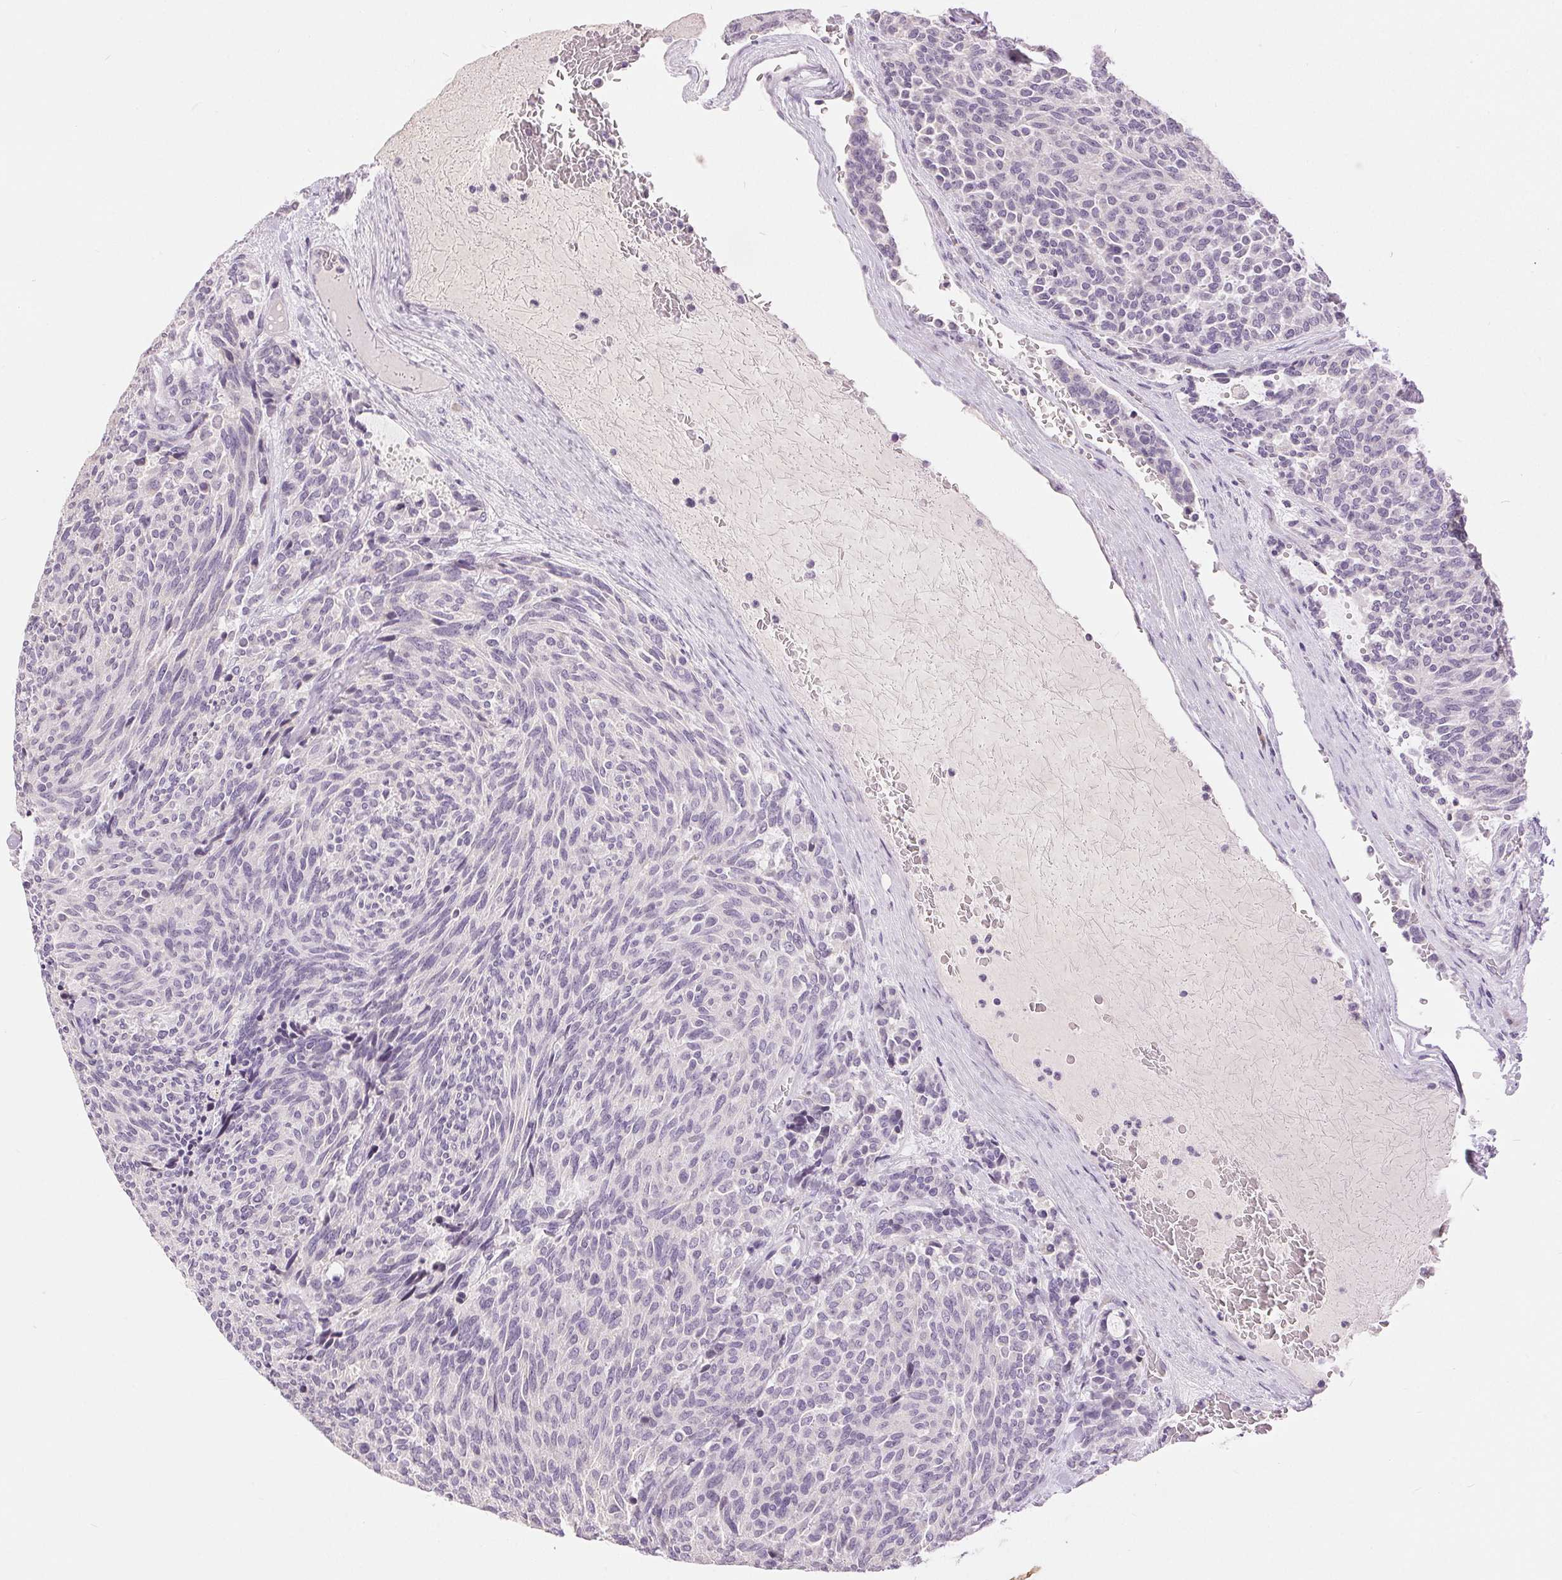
{"staining": {"intensity": "negative", "quantity": "none", "location": "none"}, "tissue": "carcinoid", "cell_type": "Tumor cells", "image_type": "cancer", "snomed": [{"axis": "morphology", "description": "Carcinoid, malignant, NOS"}, {"axis": "topography", "description": "Pancreas"}], "caption": "Tumor cells are negative for brown protein staining in malignant carcinoid.", "gene": "DSG3", "patient": {"sex": "female", "age": 54}}